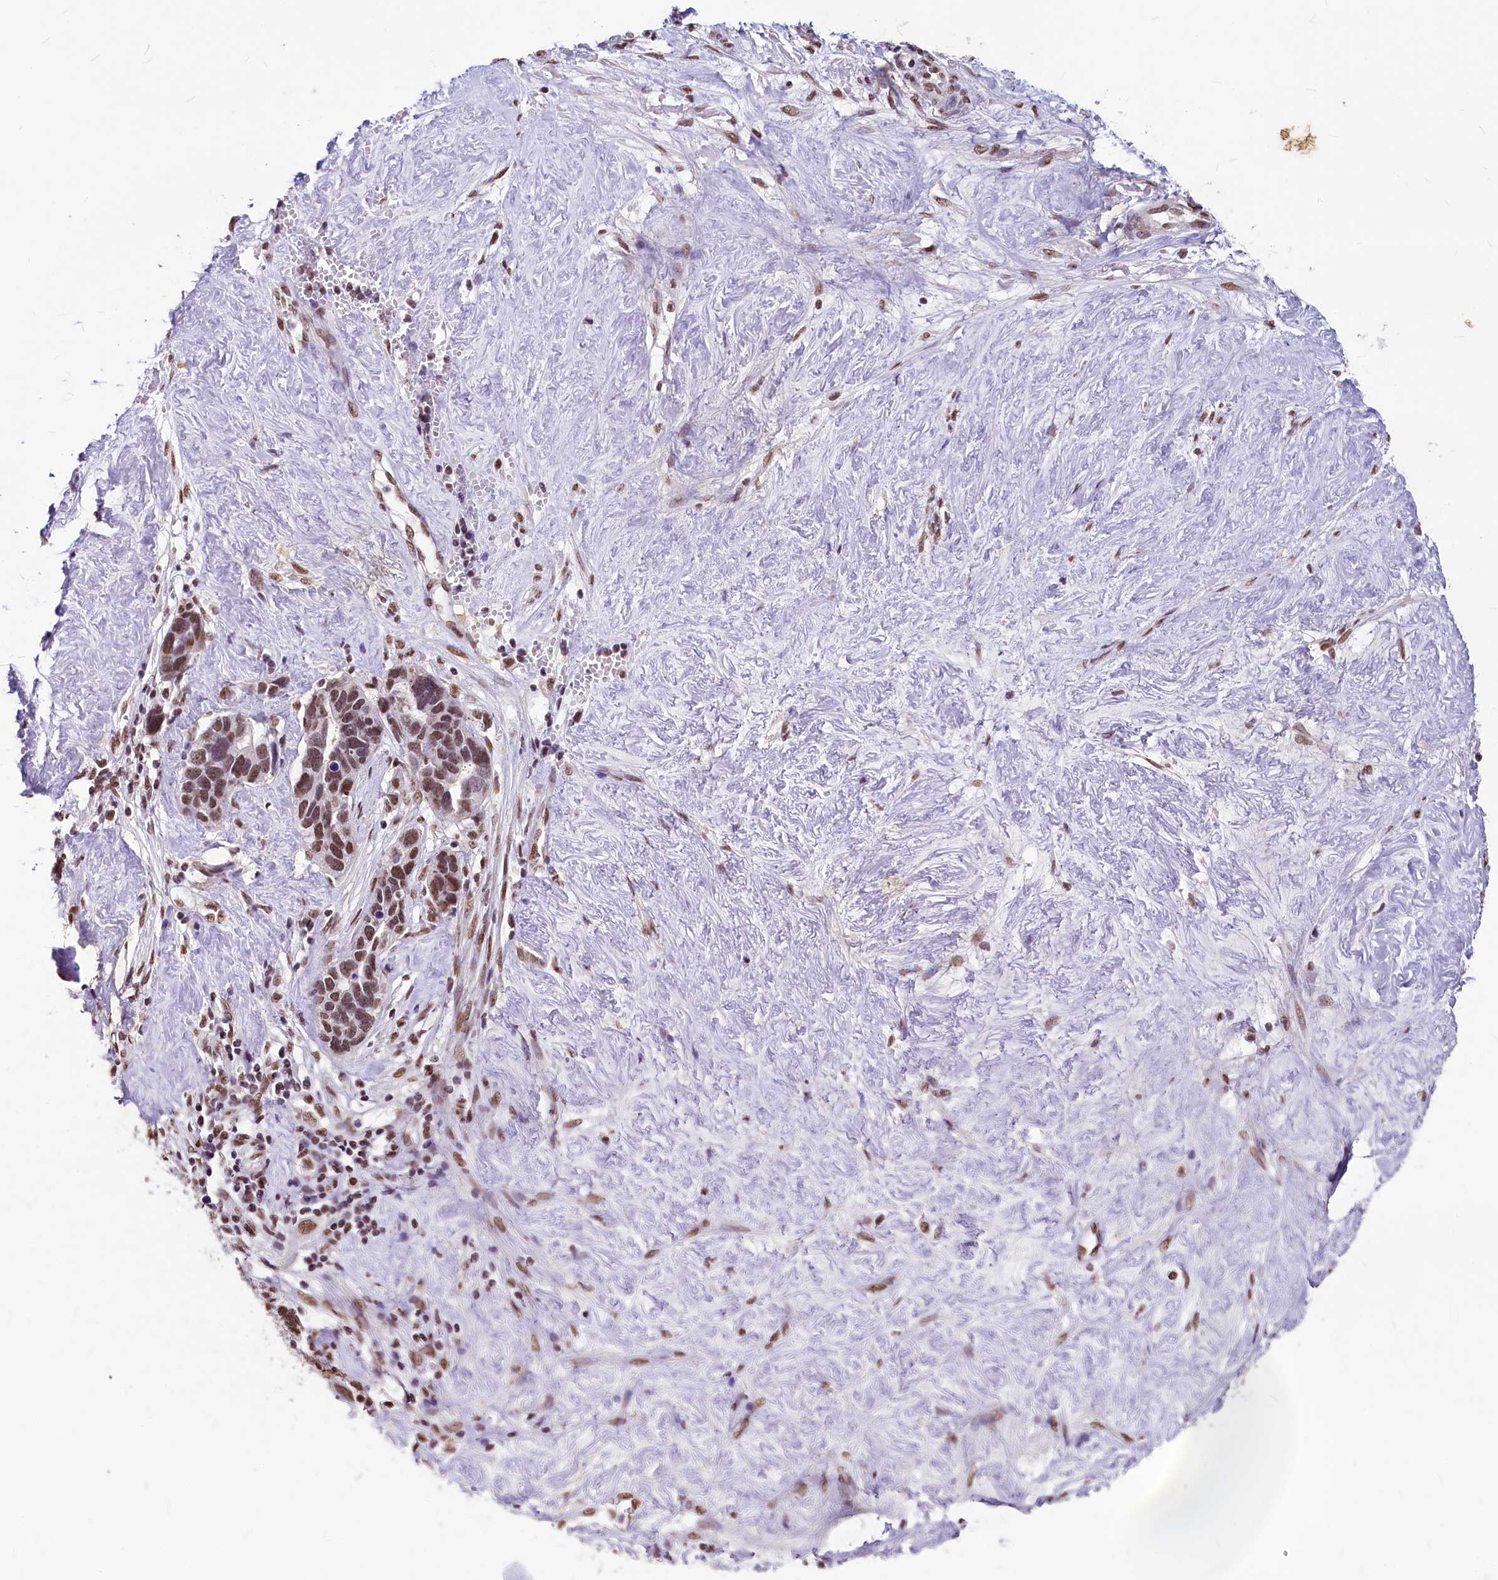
{"staining": {"intensity": "moderate", "quantity": ">75%", "location": "nuclear"}, "tissue": "ovarian cancer", "cell_type": "Tumor cells", "image_type": "cancer", "snomed": [{"axis": "morphology", "description": "Cystadenocarcinoma, serous, NOS"}, {"axis": "topography", "description": "Ovary"}], "caption": "DAB immunohistochemical staining of ovarian cancer (serous cystadenocarcinoma) shows moderate nuclear protein staining in about >75% of tumor cells. The staining was performed using DAB to visualize the protein expression in brown, while the nuclei were stained in blue with hematoxylin (Magnification: 20x).", "gene": "PARPBP", "patient": {"sex": "female", "age": 54}}